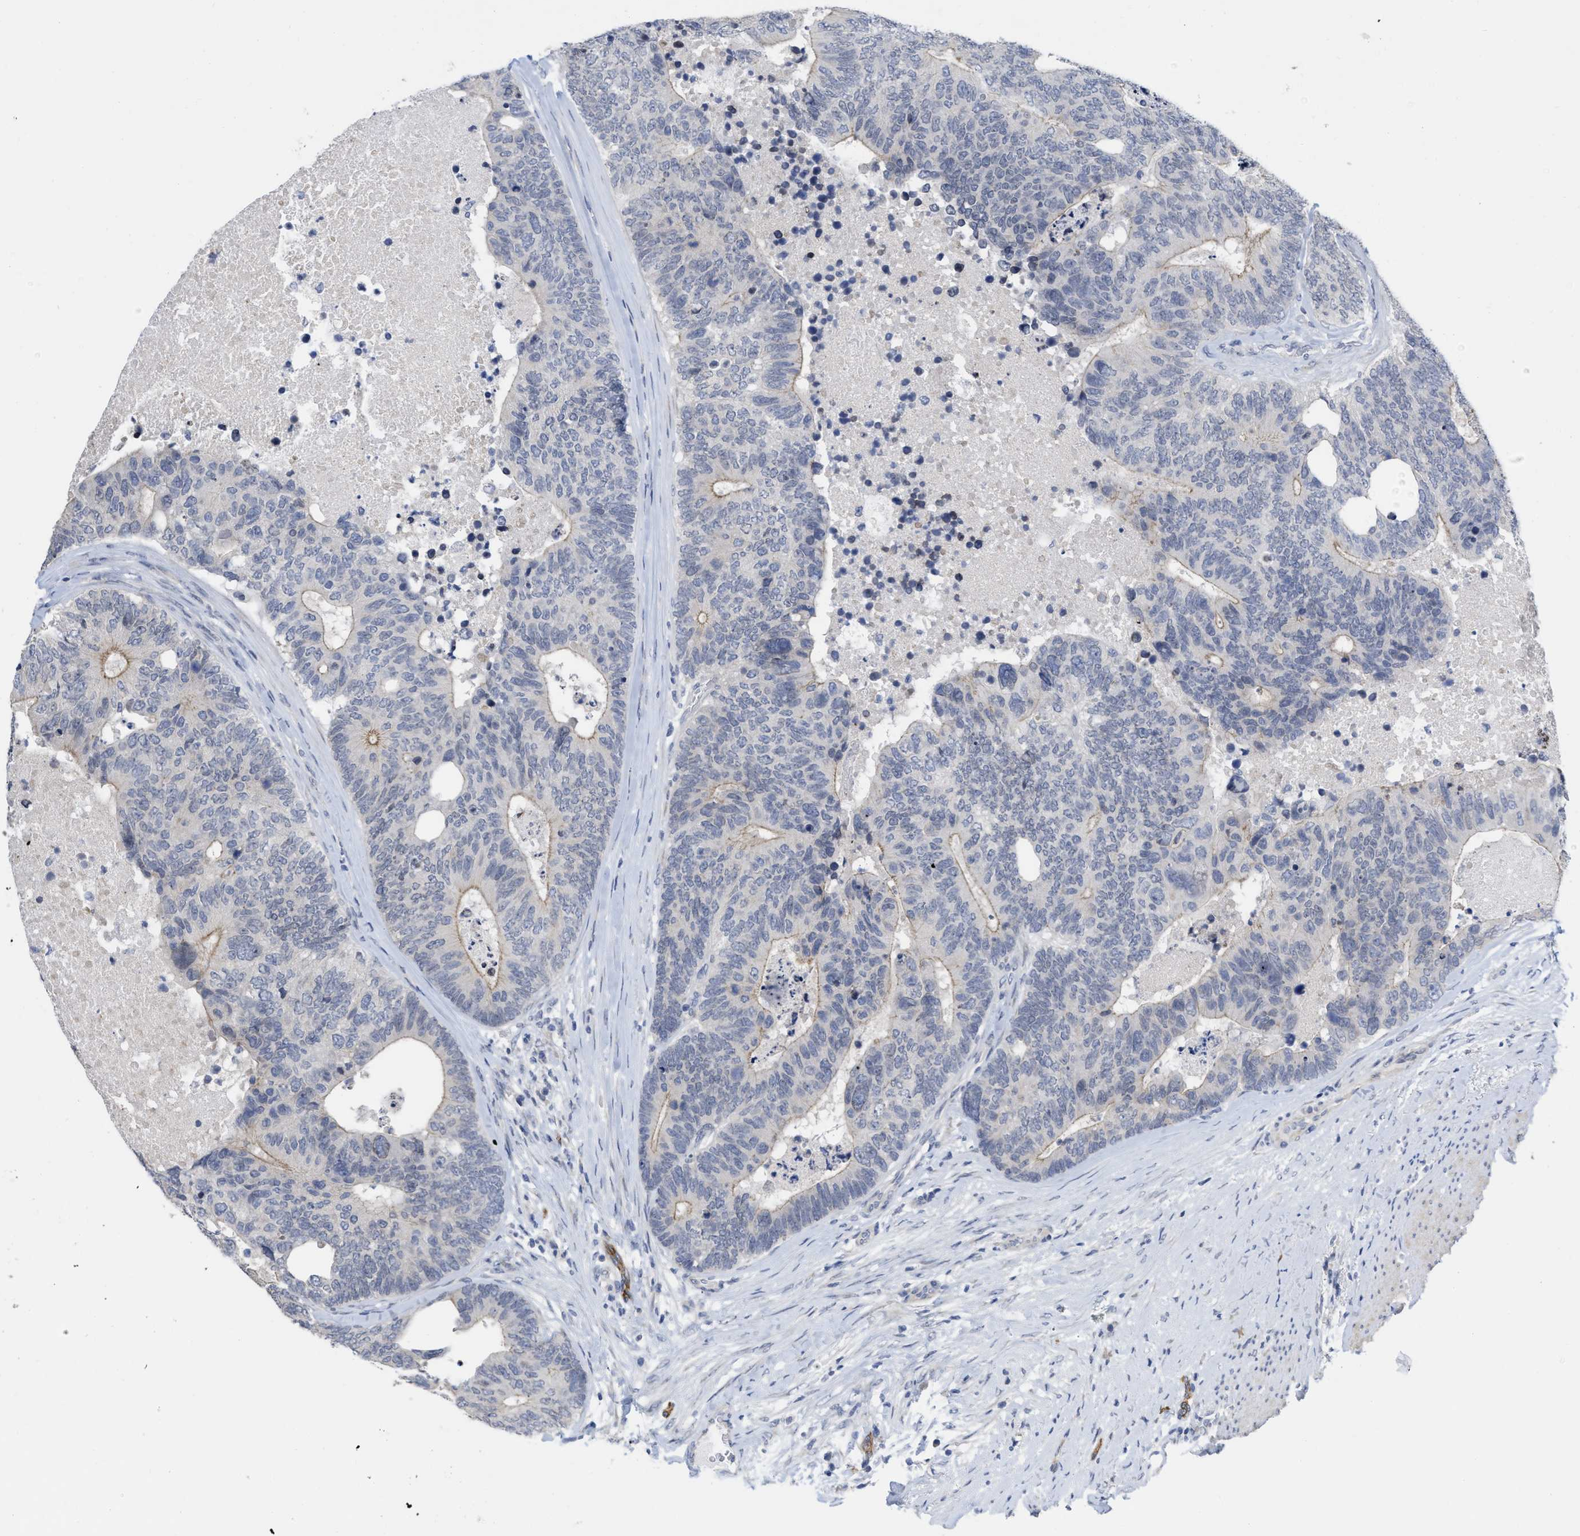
{"staining": {"intensity": "weak", "quantity": "25%-75%", "location": "cytoplasmic/membranous"}, "tissue": "colorectal cancer", "cell_type": "Tumor cells", "image_type": "cancer", "snomed": [{"axis": "morphology", "description": "Adenocarcinoma, NOS"}, {"axis": "topography", "description": "Colon"}], "caption": "IHC photomicrograph of neoplastic tissue: colorectal cancer (adenocarcinoma) stained using IHC exhibits low levels of weak protein expression localized specifically in the cytoplasmic/membranous of tumor cells, appearing as a cytoplasmic/membranous brown color.", "gene": "ACKR1", "patient": {"sex": "female", "age": 67}}